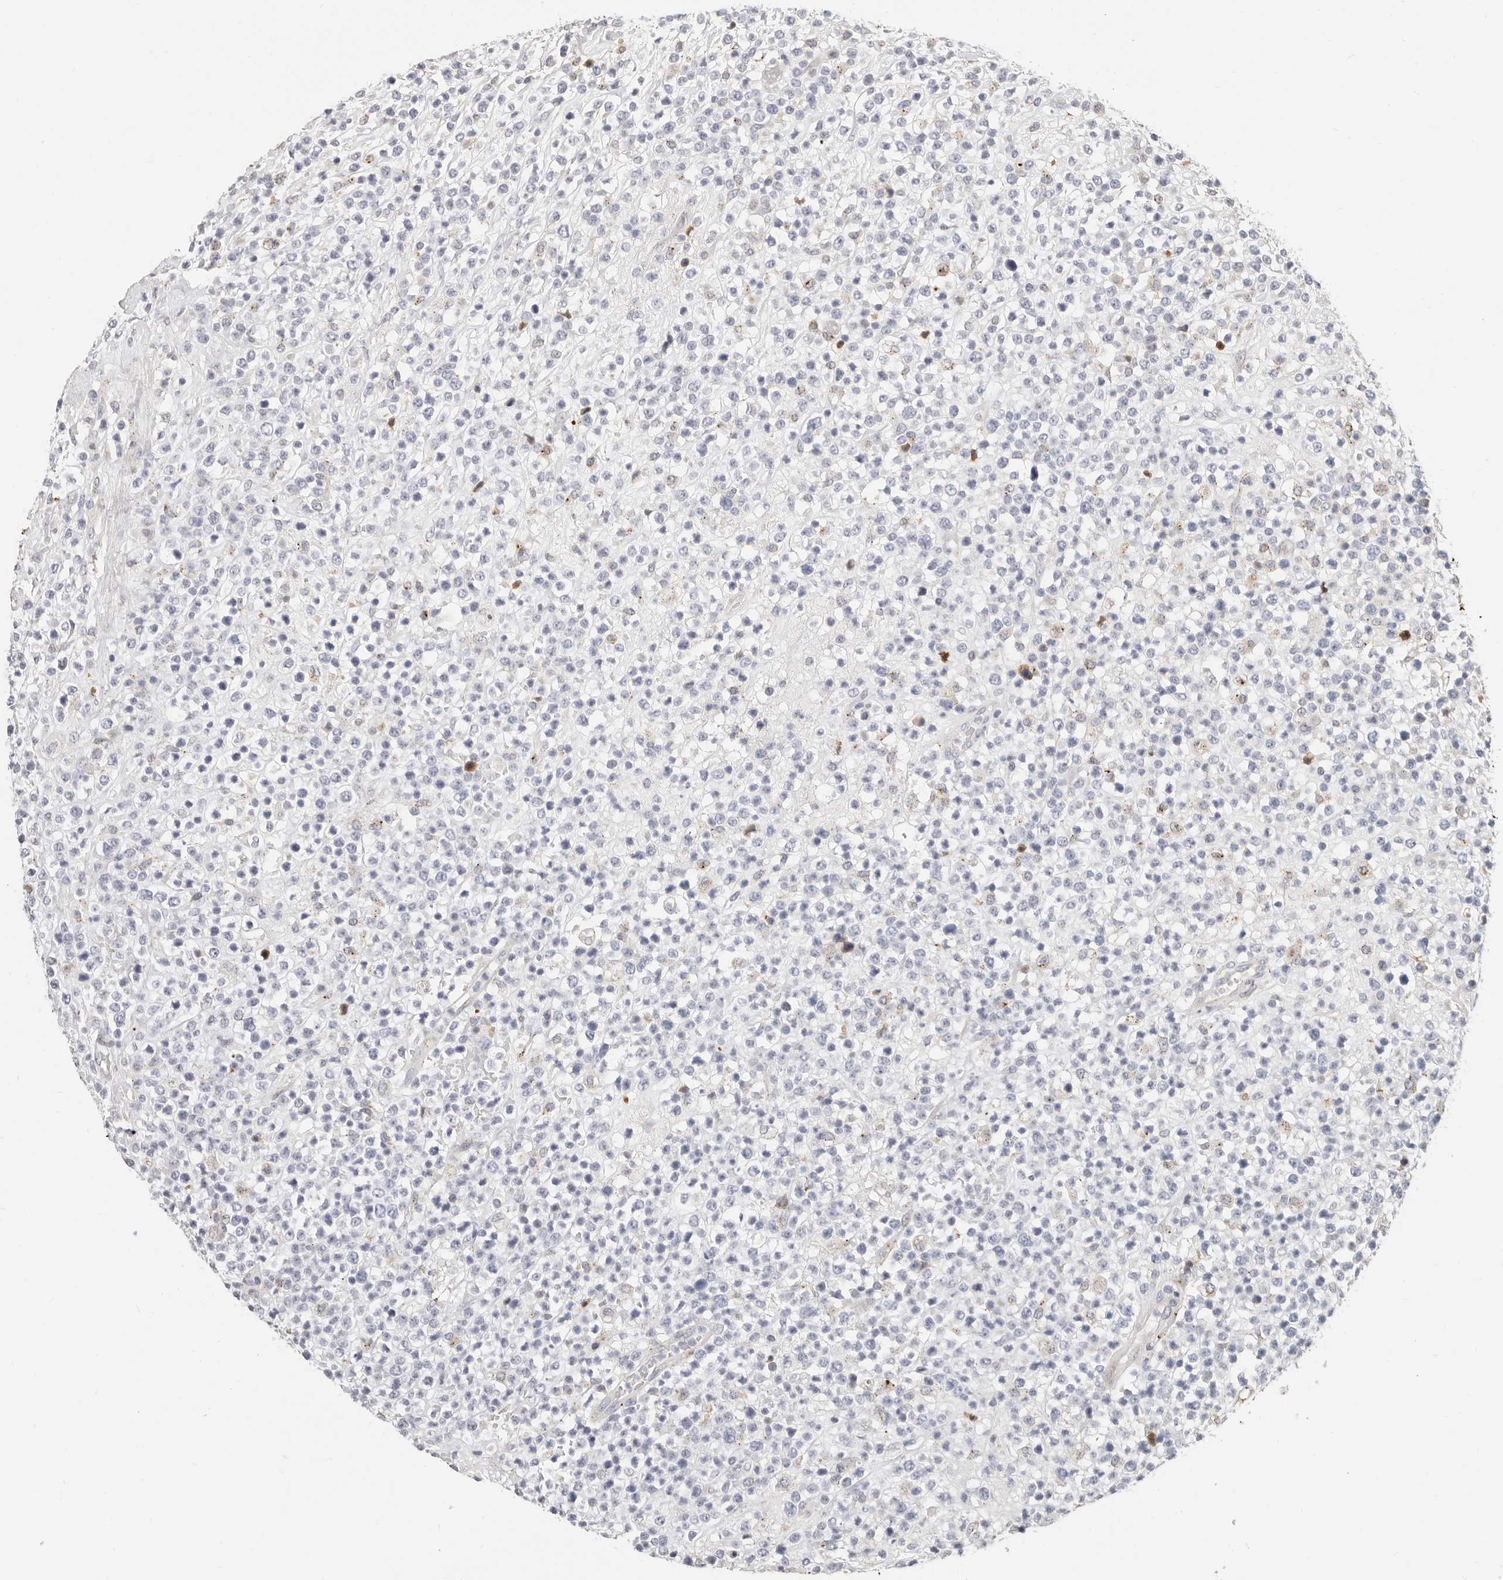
{"staining": {"intensity": "negative", "quantity": "none", "location": "none"}, "tissue": "lymphoma", "cell_type": "Tumor cells", "image_type": "cancer", "snomed": [{"axis": "morphology", "description": "Malignant lymphoma, non-Hodgkin's type, High grade"}, {"axis": "topography", "description": "Colon"}], "caption": "There is no significant expression in tumor cells of malignant lymphoma, non-Hodgkin's type (high-grade).", "gene": "ZRANB1", "patient": {"sex": "female", "age": 53}}